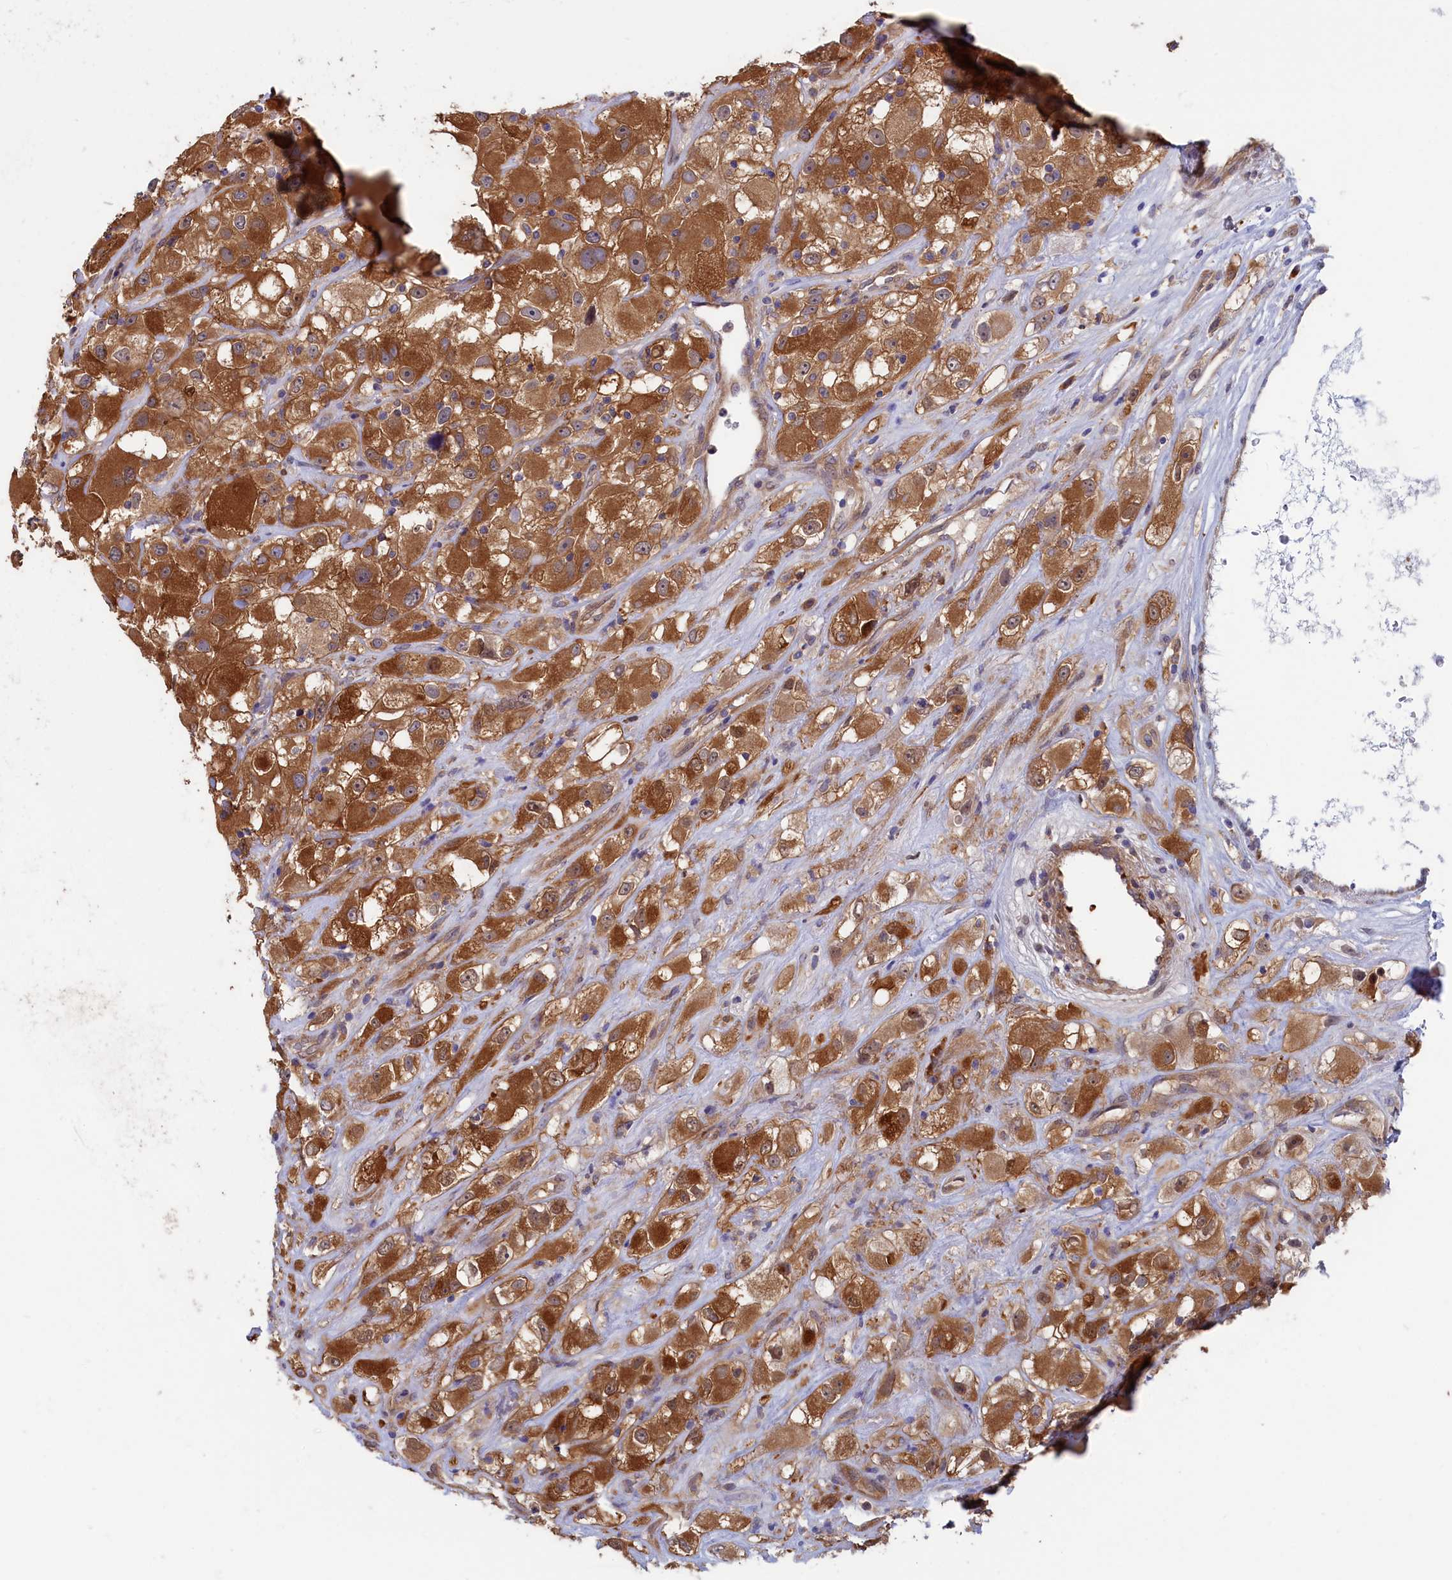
{"staining": {"intensity": "strong", "quantity": "25%-75%", "location": "cytoplasmic/membranous"}, "tissue": "renal cancer", "cell_type": "Tumor cells", "image_type": "cancer", "snomed": [{"axis": "morphology", "description": "Adenocarcinoma, NOS"}, {"axis": "topography", "description": "Kidney"}], "caption": "Tumor cells reveal high levels of strong cytoplasmic/membranous positivity in approximately 25%-75% of cells in human adenocarcinoma (renal).", "gene": "SYNDIG1L", "patient": {"sex": "female", "age": 52}}